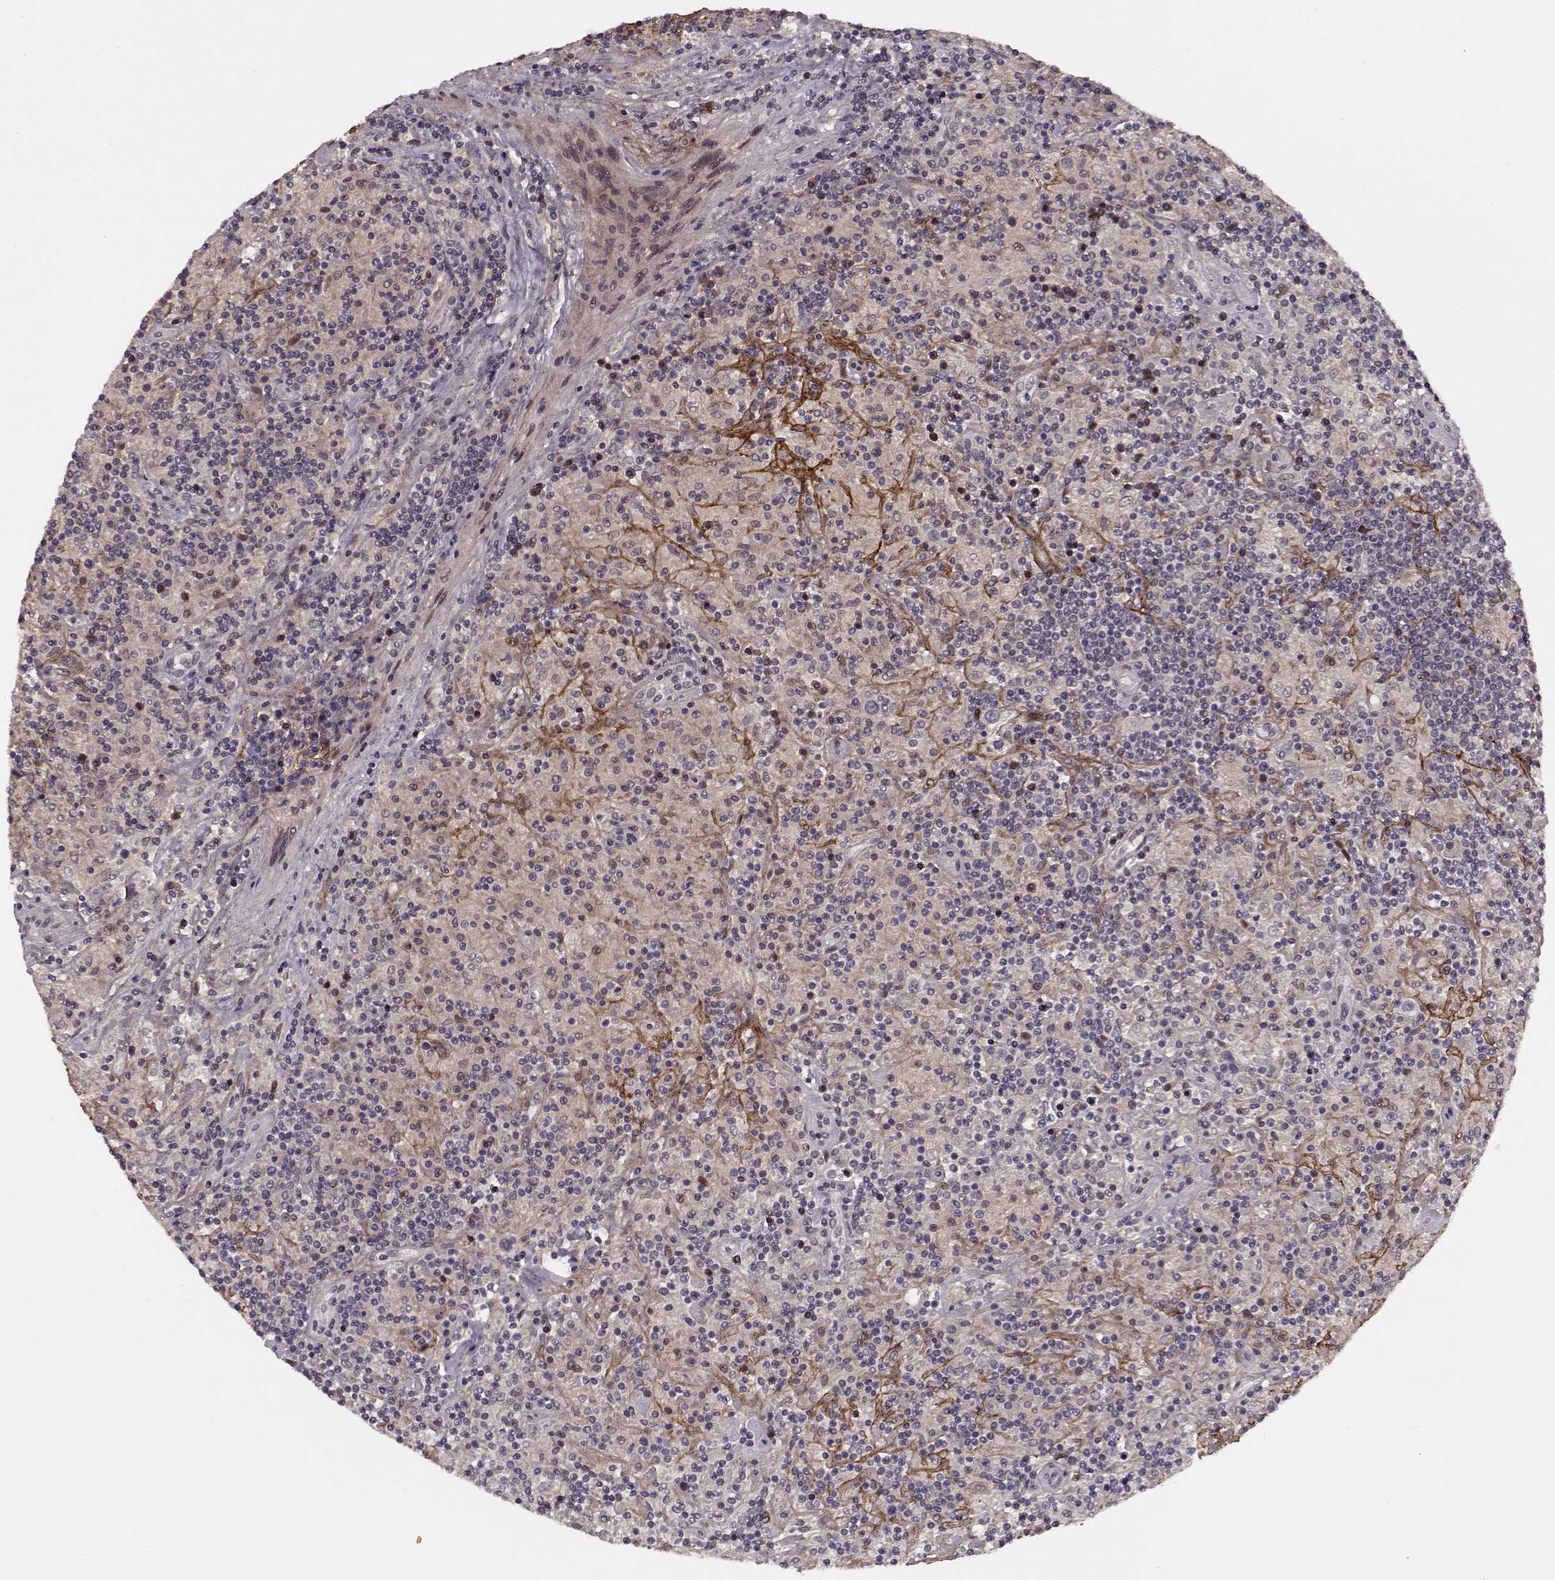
{"staining": {"intensity": "negative", "quantity": "none", "location": "none"}, "tissue": "lymphoma", "cell_type": "Tumor cells", "image_type": "cancer", "snomed": [{"axis": "morphology", "description": "Hodgkin's disease, NOS"}, {"axis": "topography", "description": "Lymph node"}], "caption": "Immunohistochemistry (IHC) image of human lymphoma stained for a protein (brown), which demonstrates no expression in tumor cells.", "gene": "DENND4B", "patient": {"sex": "male", "age": 70}}